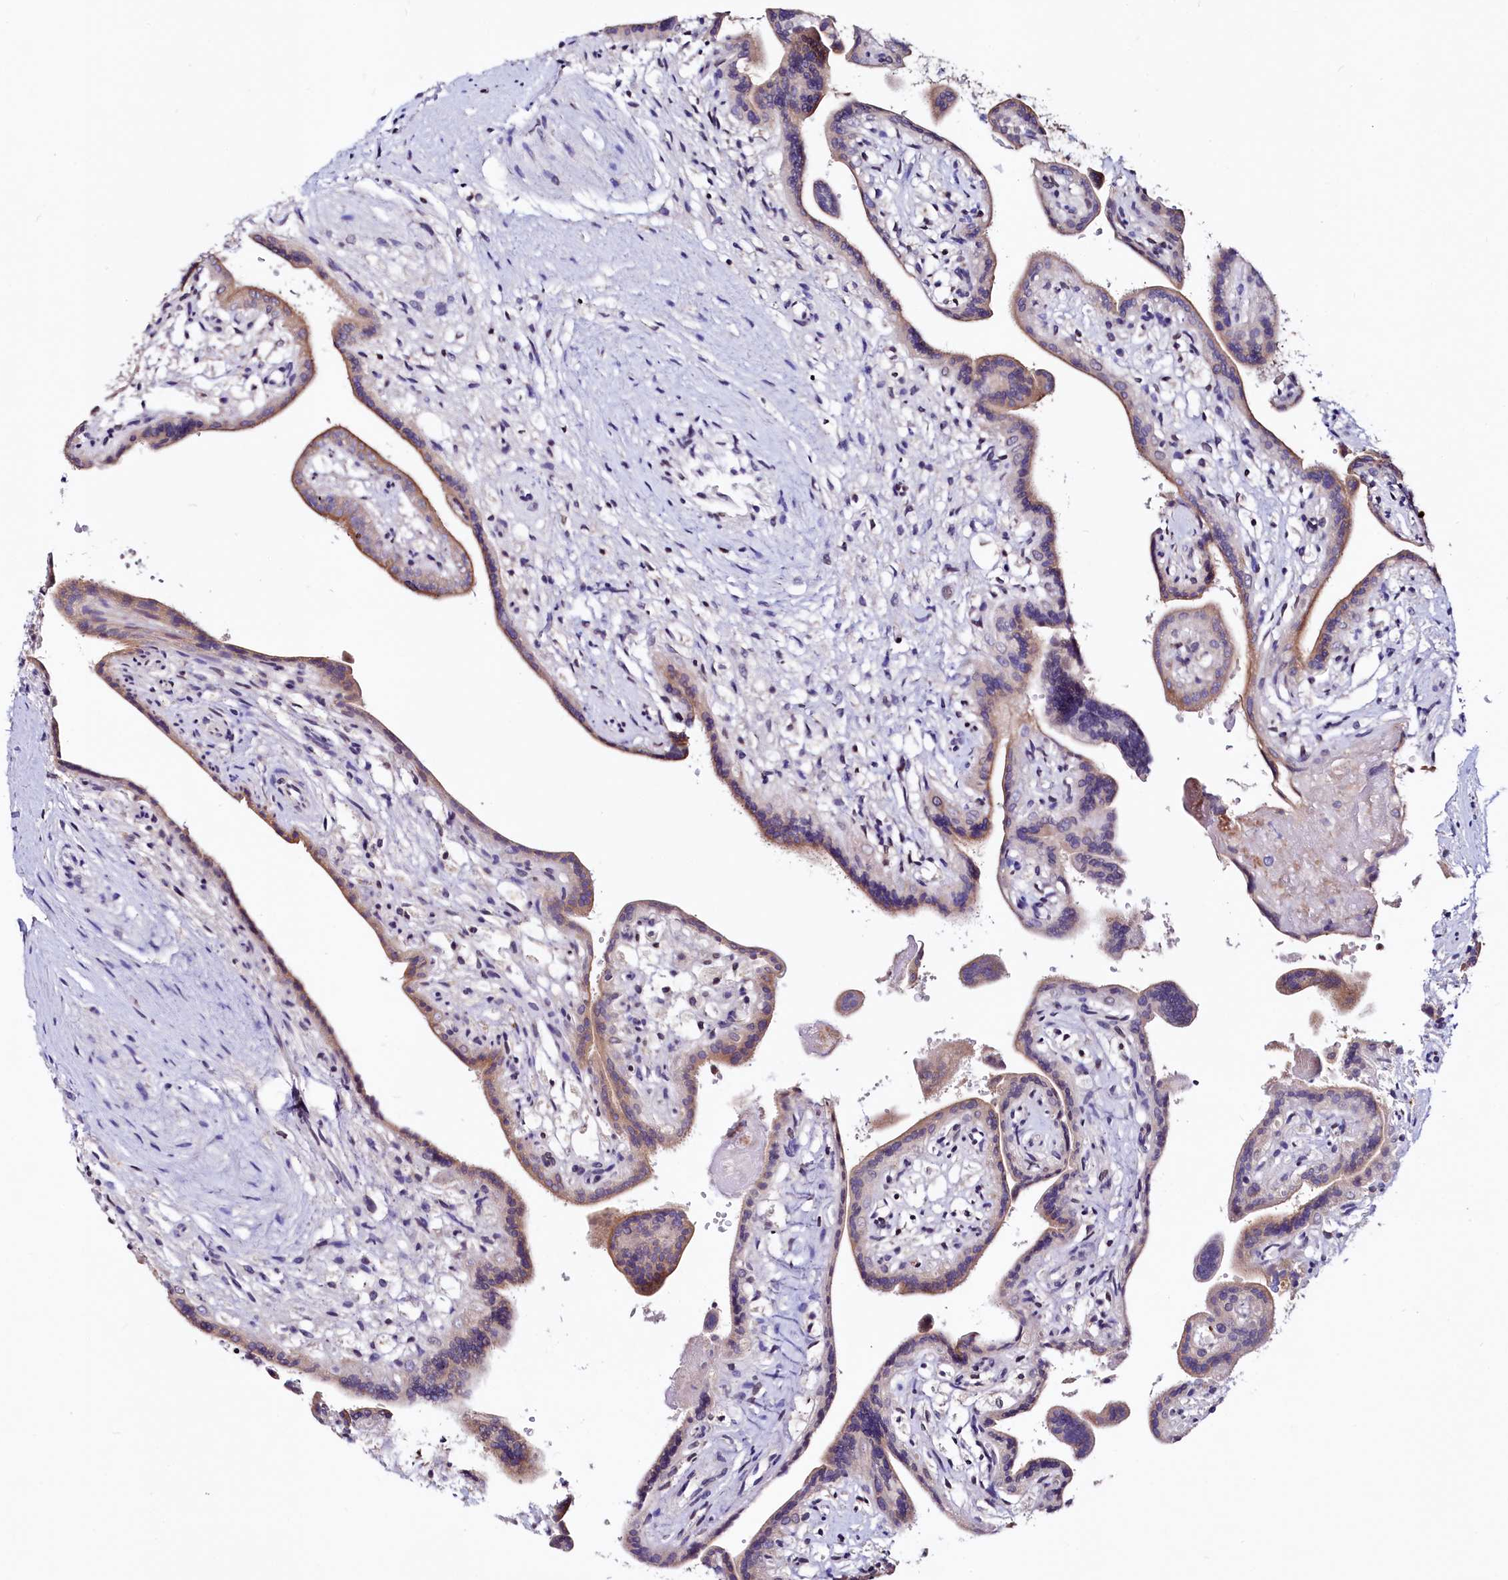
{"staining": {"intensity": "moderate", "quantity": ">75%", "location": "cytoplasmic/membranous"}, "tissue": "placenta", "cell_type": "Trophoblastic cells", "image_type": "normal", "snomed": [{"axis": "morphology", "description": "Normal tissue, NOS"}, {"axis": "topography", "description": "Placenta"}], "caption": "Immunohistochemistry (IHC) micrograph of normal placenta stained for a protein (brown), which shows medium levels of moderate cytoplasmic/membranous staining in about >75% of trophoblastic cells.", "gene": "HAND1", "patient": {"sex": "female", "age": 37}}